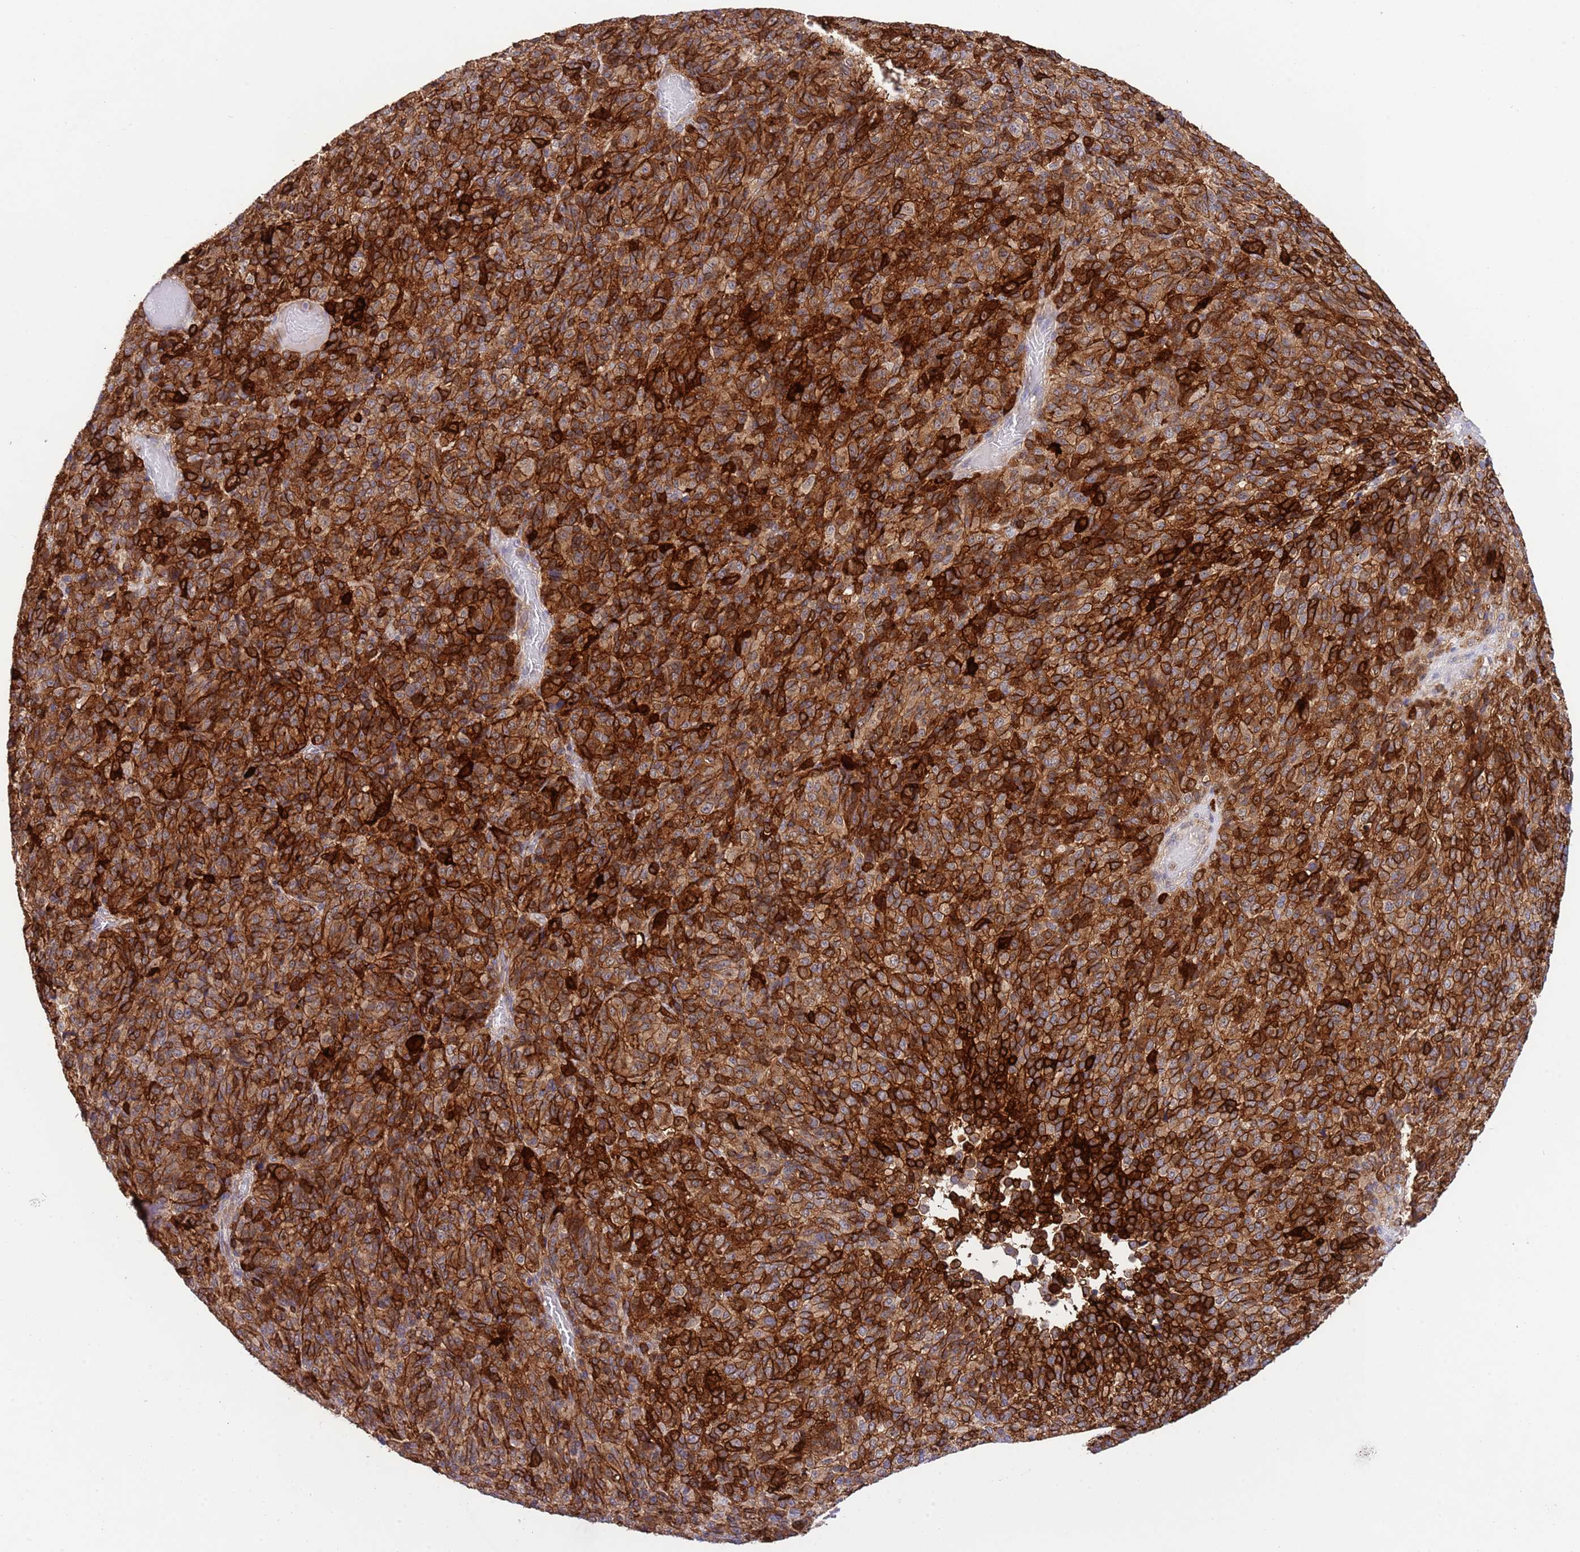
{"staining": {"intensity": "strong", "quantity": ">75%", "location": "cytoplasmic/membranous"}, "tissue": "melanoma", "cell_type": "Tumor cells", "image_type": "cancer", "snomed": [{"axis": "morphology", "description": "Malignant melanoma, Metastatic site"}, {"axis": "topography", "description": "Brain"}], "caption": "The histopathology image demonstrates staining of melanoma, revealing strong cytoplasmic/membranous protein staining (brown color) within tumor cells.", "gene": "EFHD1", "patient": {"sex": "female", "age": 56}}